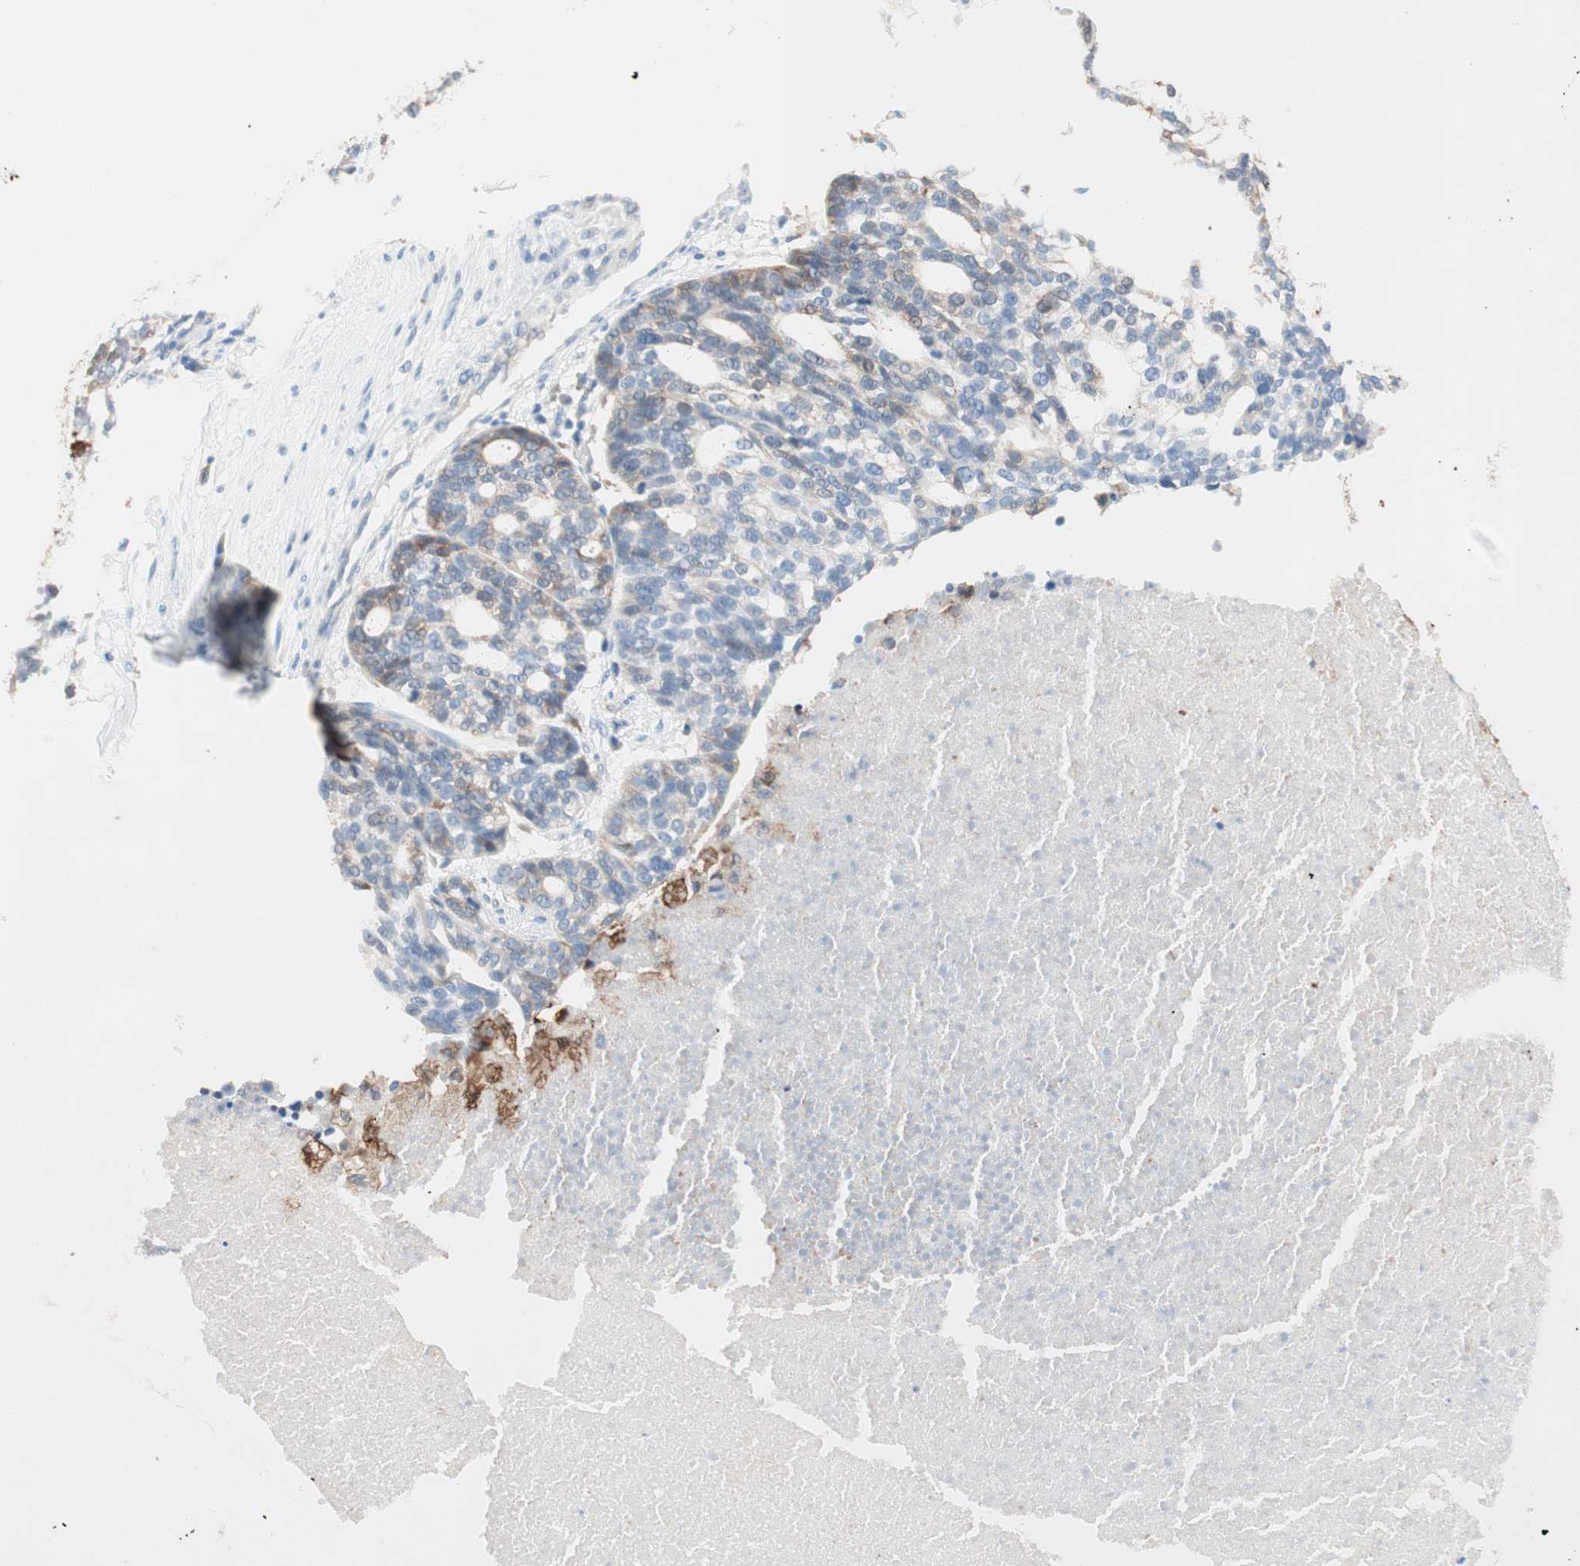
{"staining": {"intensity": "weak", "quantity": "<25%", "location": "cytoplasmic/membranous"}, "tissue": "ovarian cancer", "cell_type": "Tumor cells", "image_type": "cancer", "snomed": [{"axis": "morphology", "description": "Cystadenocarcinoma, serous, NOS"}, {"axis": "topography", "description": "Ovary"}], "caption": "The image reveals no significant staining in tumor cells of ovarian cancer.", "gene": "GLUL", "patient": {"sex": "female", "age": 59}}